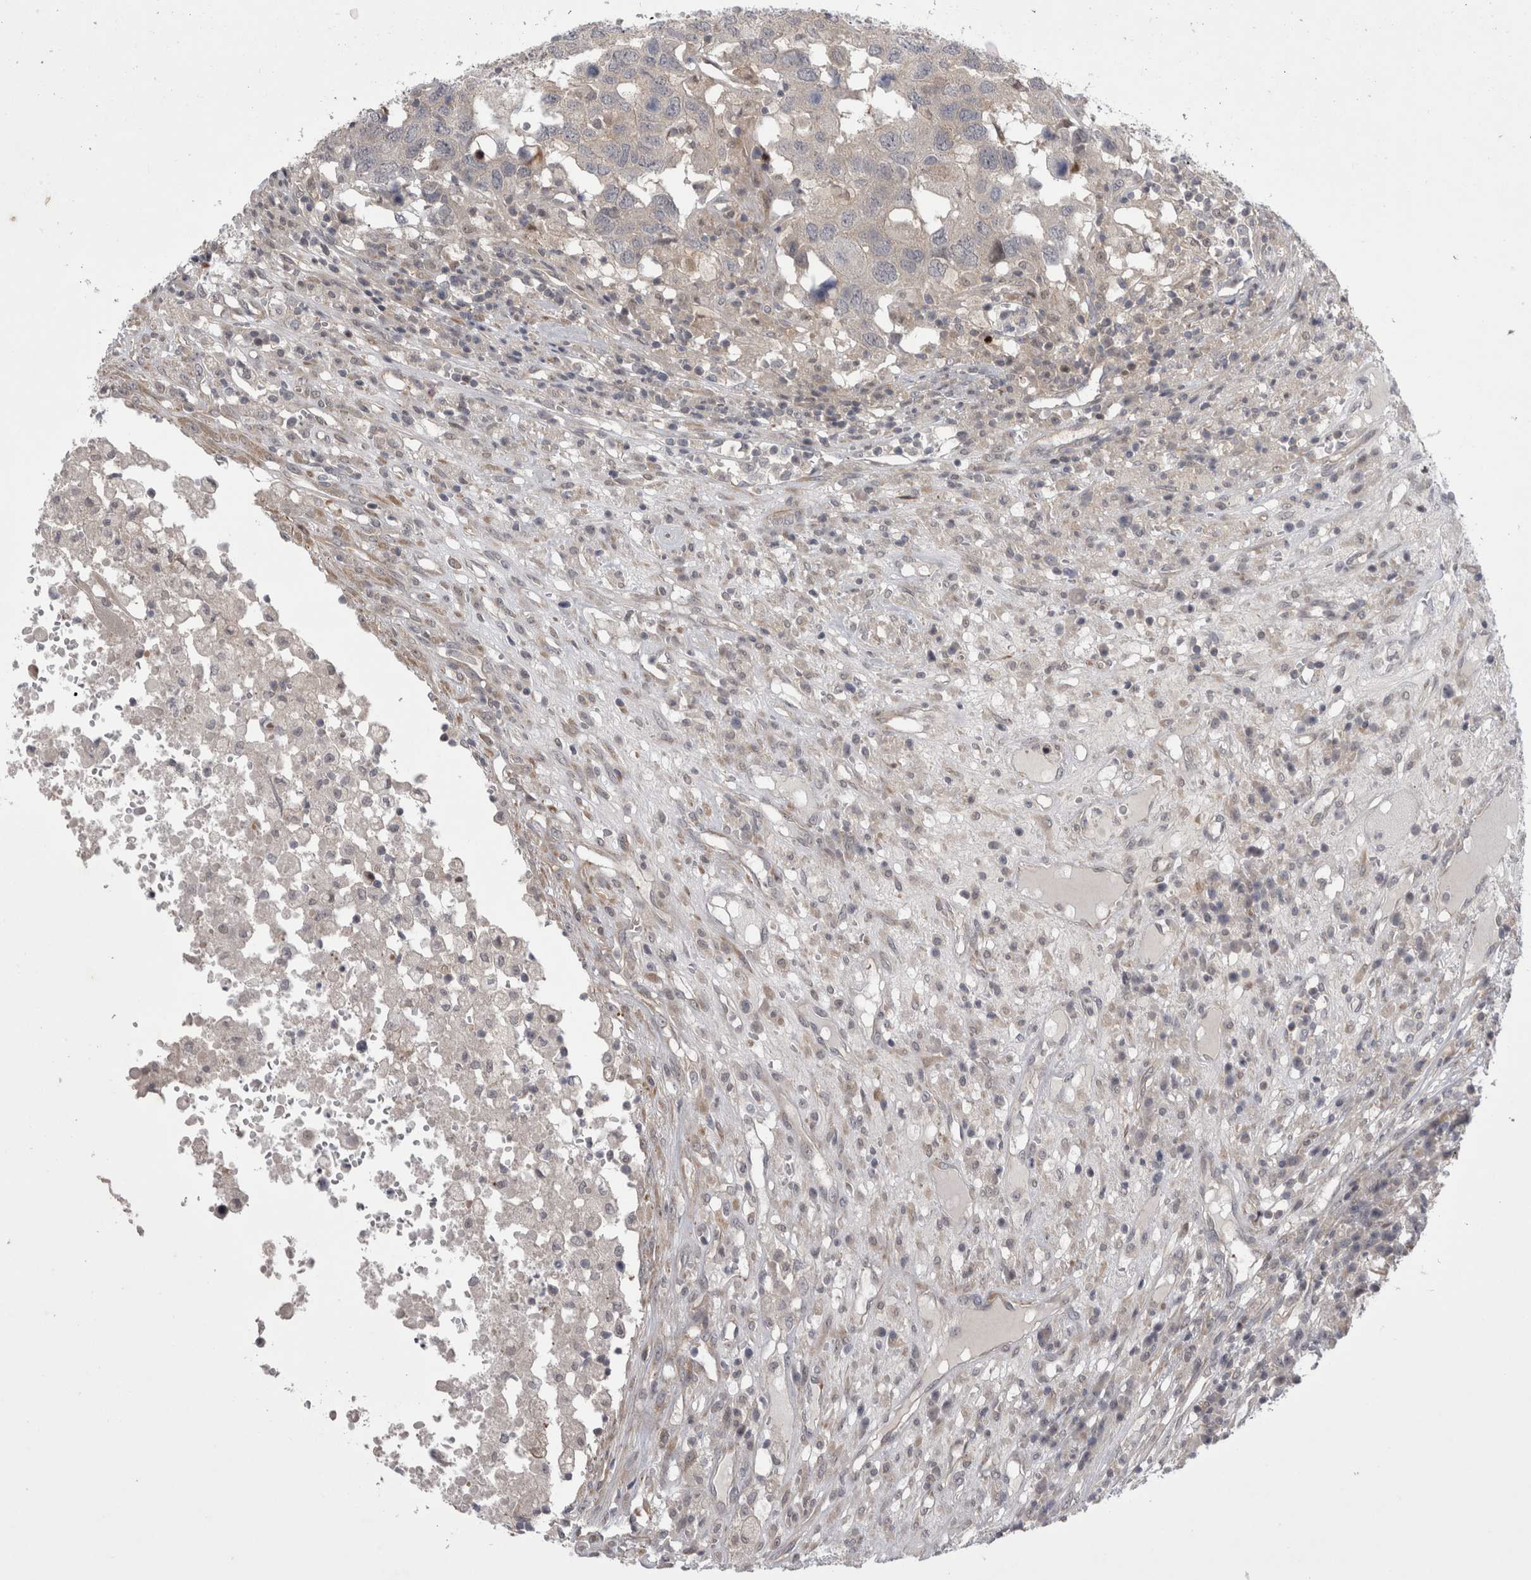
{"staining": {"intensity": "negative", "quantity": "none", "location": "none"}, "tissue": "head and neck cancer", "cell_type": "Tumor cells", "image_type": "cancer", "snomed": [{"axis": "morphology", "description": "Squamous cell carcinoma, NOS"}, {"axis": "topography", "description": "Head-Neck"}], "caption": "The photomicrograph reveals no significant expression in tumor cells of head and neck cancer (squamous cell carcinoma).", "gene": "NENF", "patient": {"sex": "male", "age": 66}}